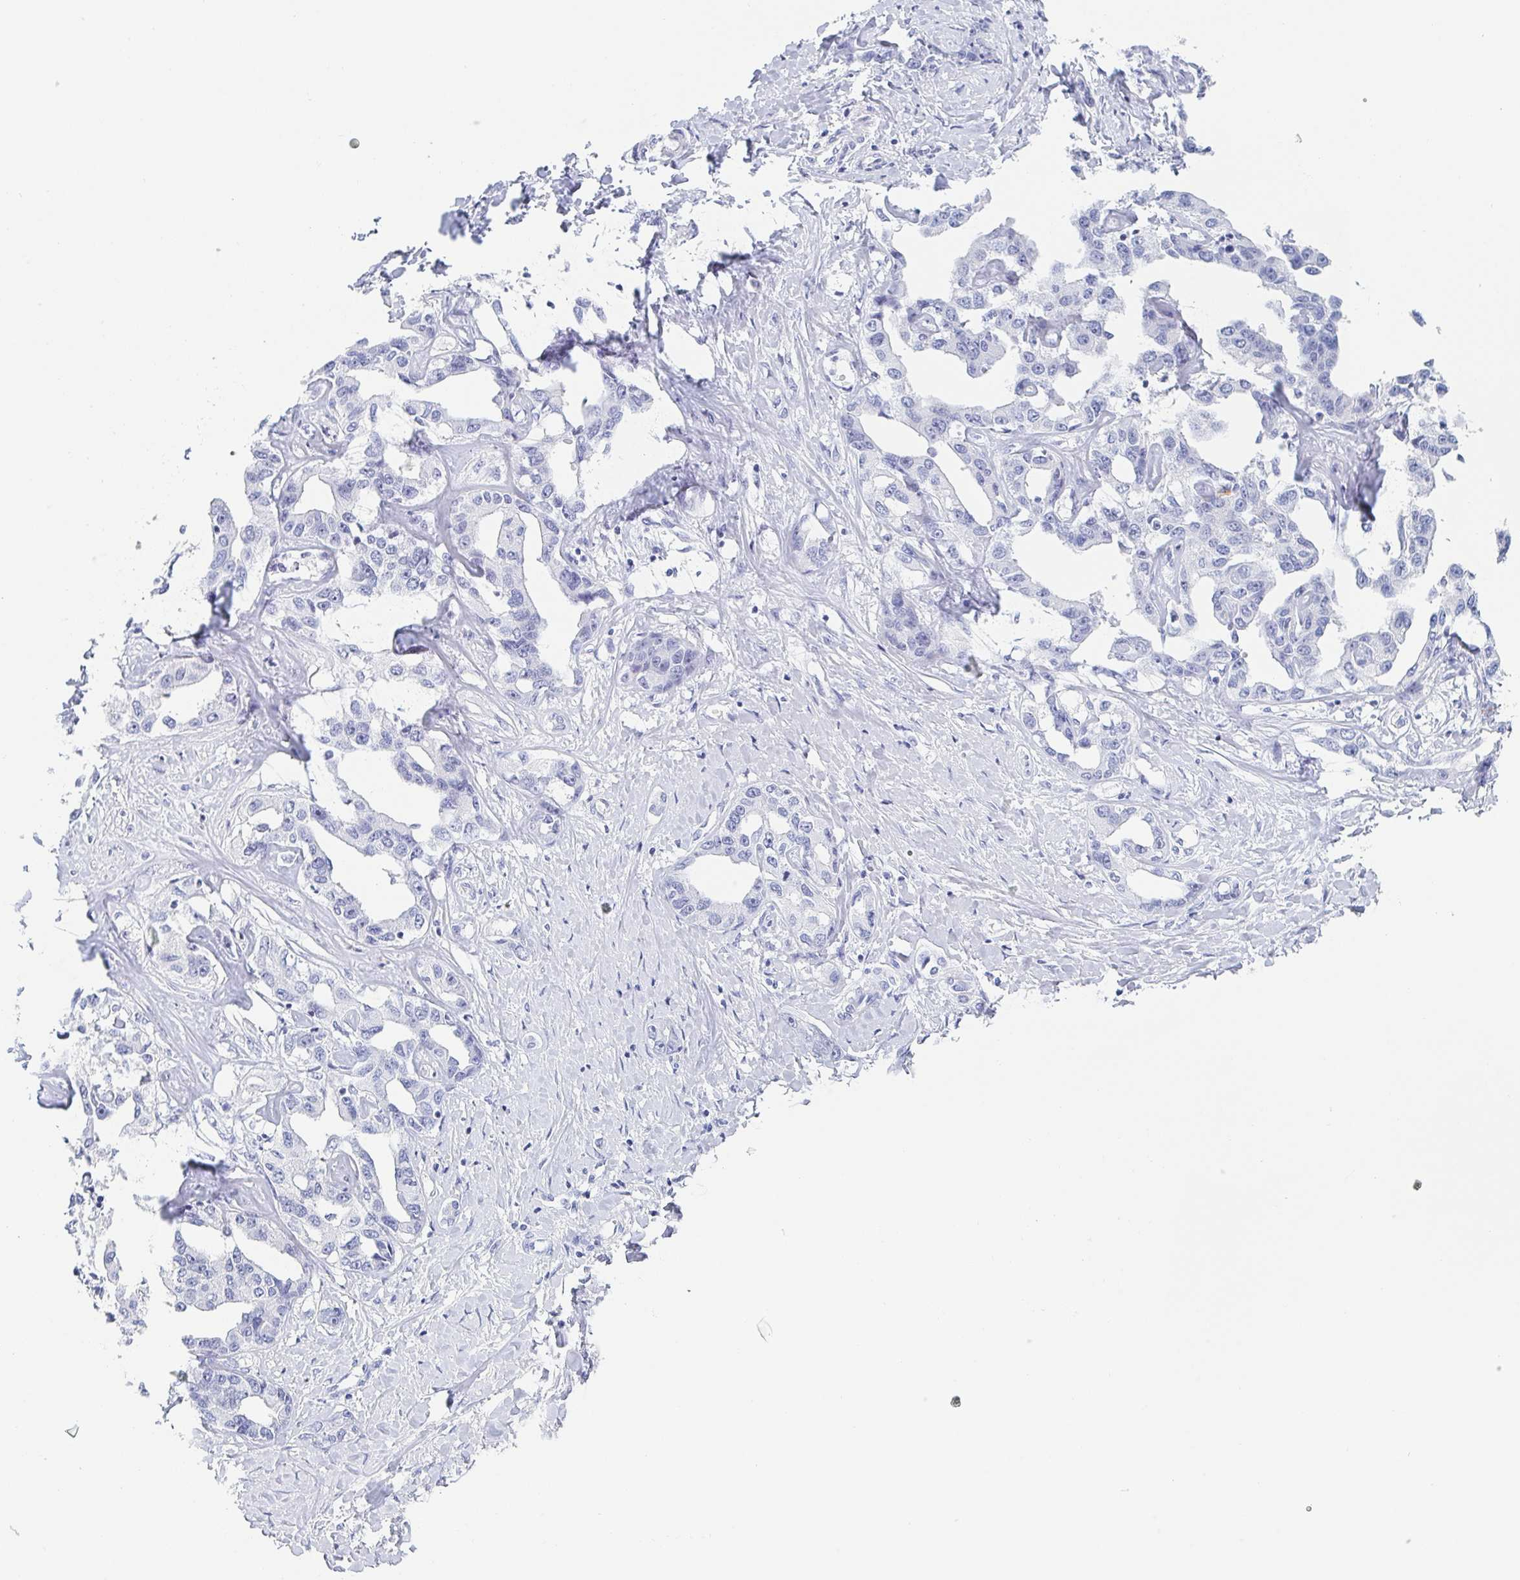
{"staining": {"intensity": "negative", "quantity": "none", "location": "none"}, "tissue": "liver cancer", "cell_type": "Tumor cells", "image_type": "cancer", "snomed": [{"axis": "morphology", "description": "Cholangiocarcinoma"}, {"axis": "topography", "description": "Liver"}], "caption": "An image of human liver cholangiocarcinoma is negative for staining in tumor cells.", "gene": "REG4", "patient": {"sex": "male", "age": 59}}